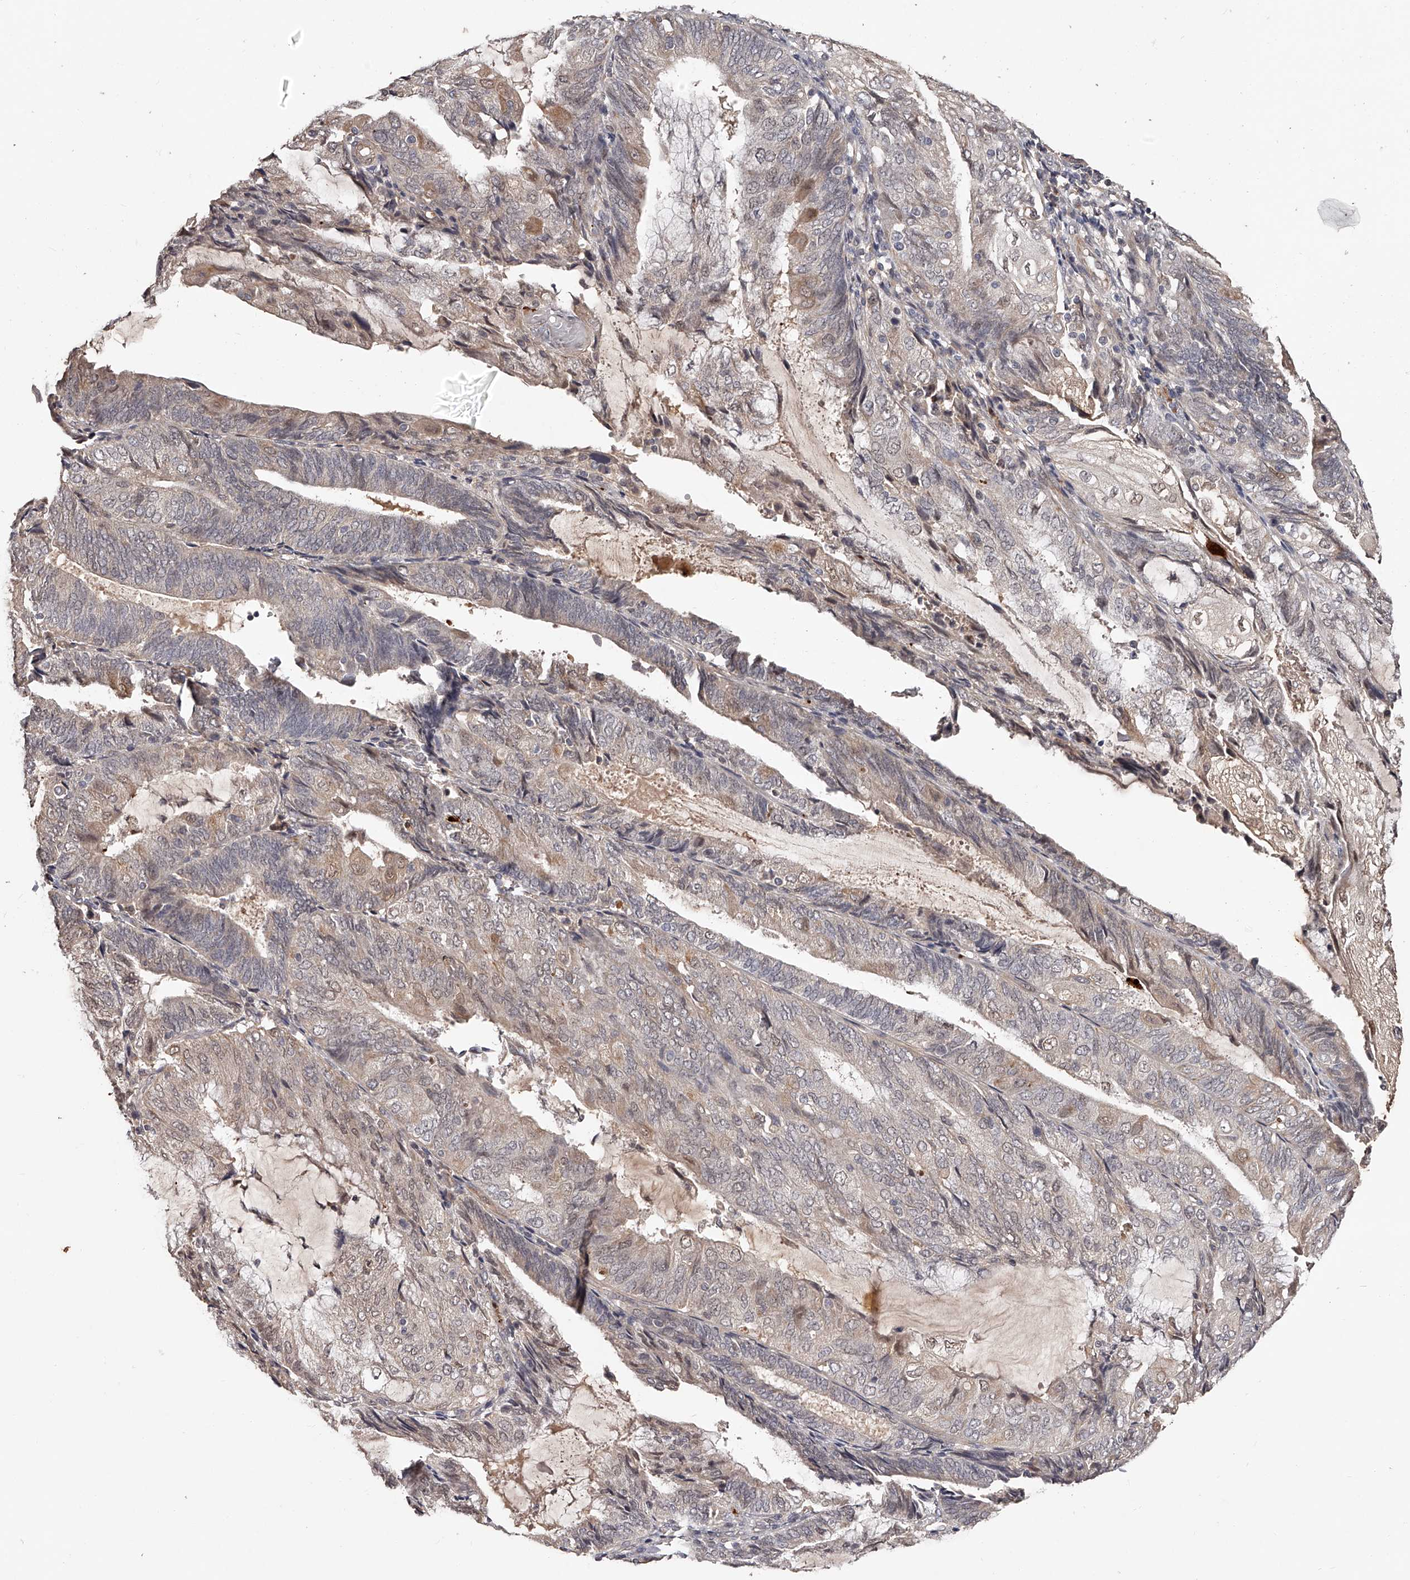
{"staining": {"intensity": "weak", "quantity": "<25%", "location": "cytoplasmic/membranous"}, "tissue": "endometrial cancer", "cell_type": "Tumor cells", "image_type": "cancer", "snomed": [{"axis": "morphology", "description": "Adenocarcinoma, NOS"}, {"axis": "topography", "description": "Endometrium"}], "caption": "A high-resolution image shows immunohistochemistry staining of endometrial cancer, which reveals no significant staining in tumor cells. The staining was performed using DAB (3,3'-diaminobenzidine) to visualize the protein expression in brown, while the nuclei were stained in blue with hematoxylin (Magnification: 20x).", "gene": "URGCP", "patient": {"sex": "female", "age": 81}}